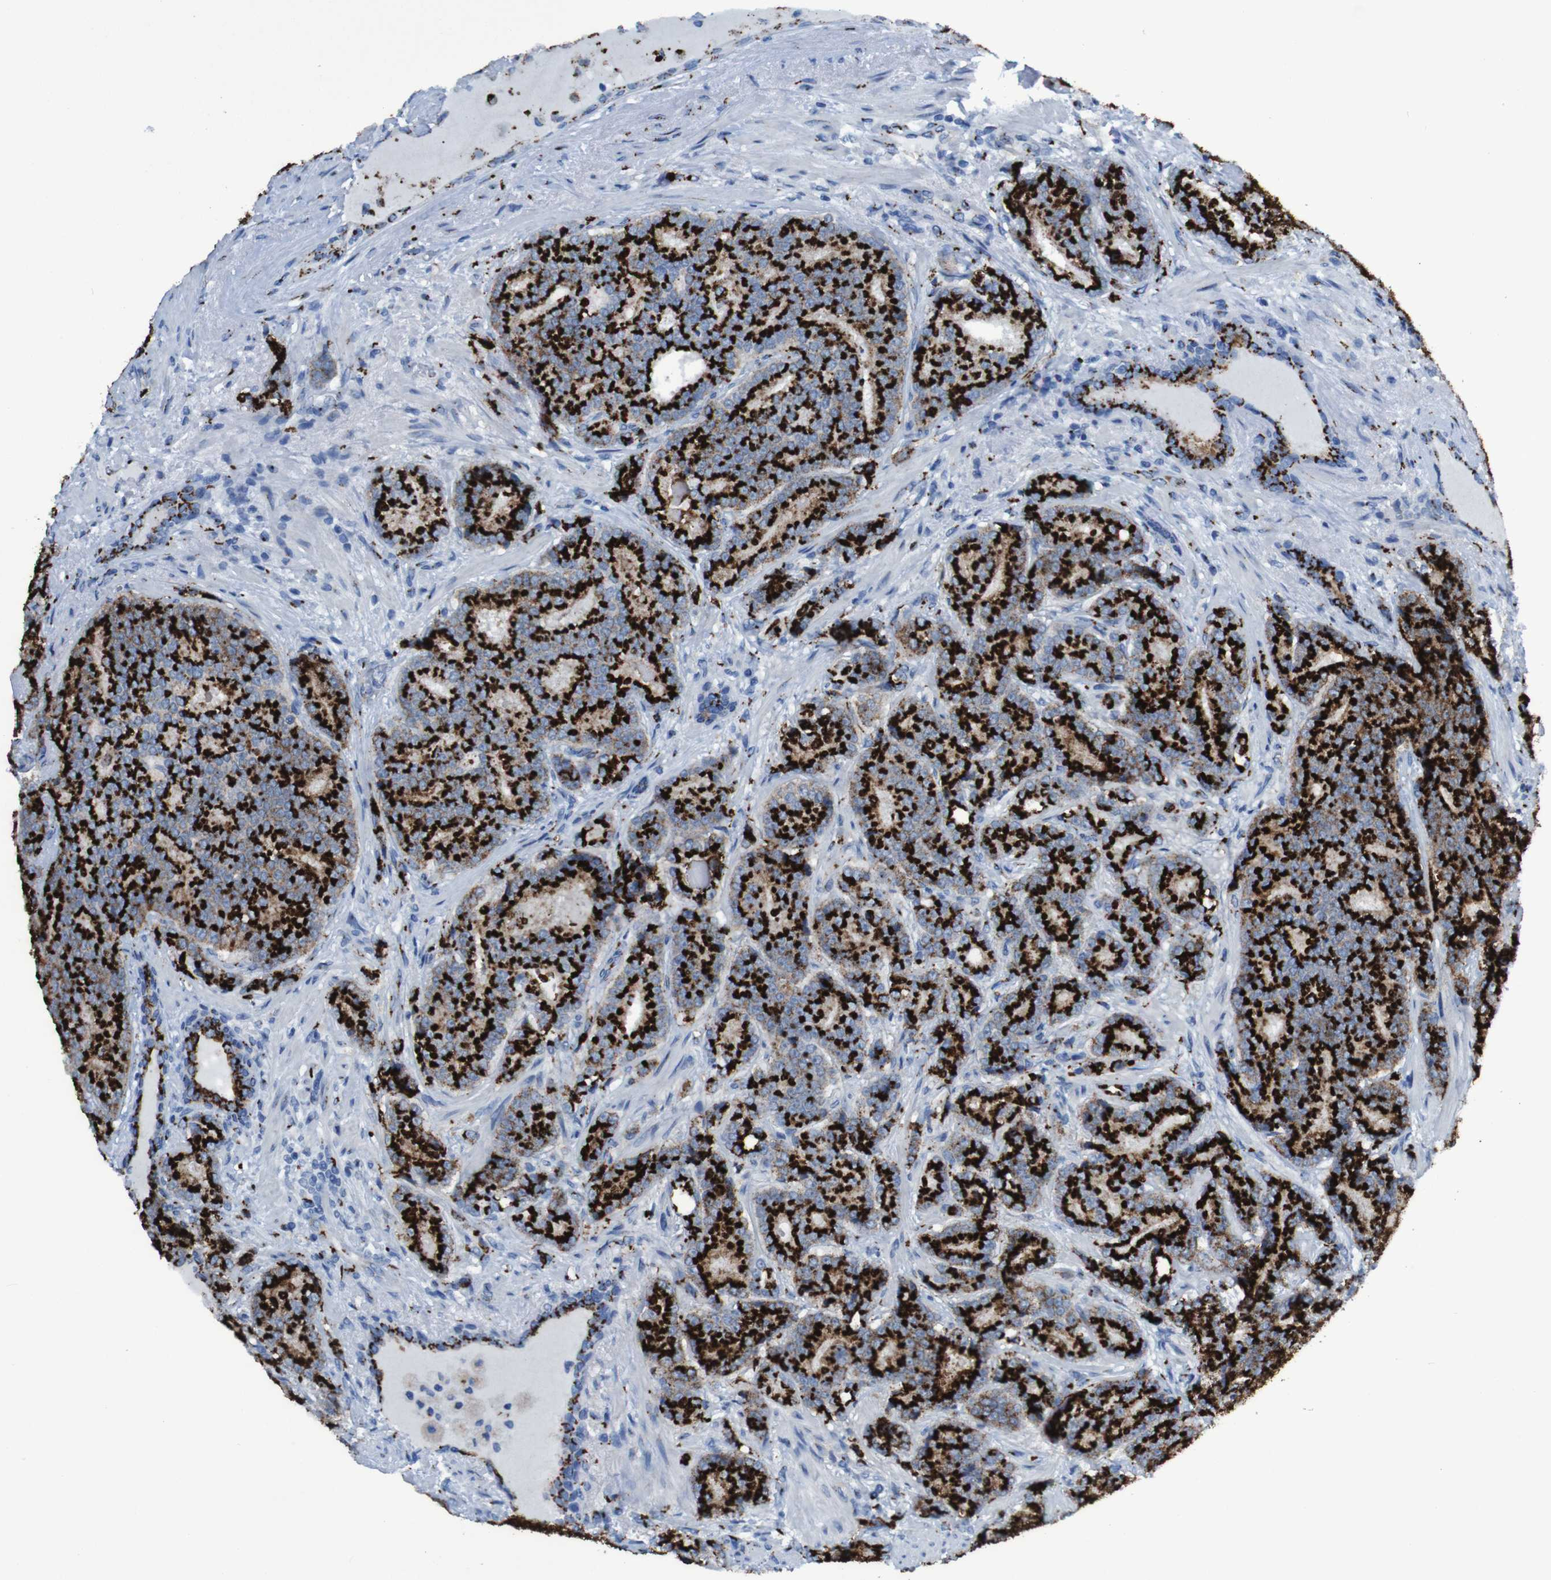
{"staining": {"intensity": "strong", "quantity": ">75%", "location": "cytoplasmic/membranous"}, "tissue": "prostate cancer", "cell_type": "Tumor cells", "image_type": "cancer", "snomed": [{"axis": "morphology", "description": "Adenocarcinoma, High grade"}, {"axis": "topography", "description": "Prostate"}], "caption": "High-magnification brightfield microscopy of prostate adenocarcinoma (high-grade) stained with DAB (3,3'-diaminobenzidine) (brown) and counterstained with hematoxylin (blue). tumor cells exhibit strong cytoplasmic/membranous expression is identified in approximately>75% of cells. (brown staining indicates protein expression, while blue staining denotes nuclei).", "gene": "GOLM1", "patient": {"sex": "male", "age": 61}}